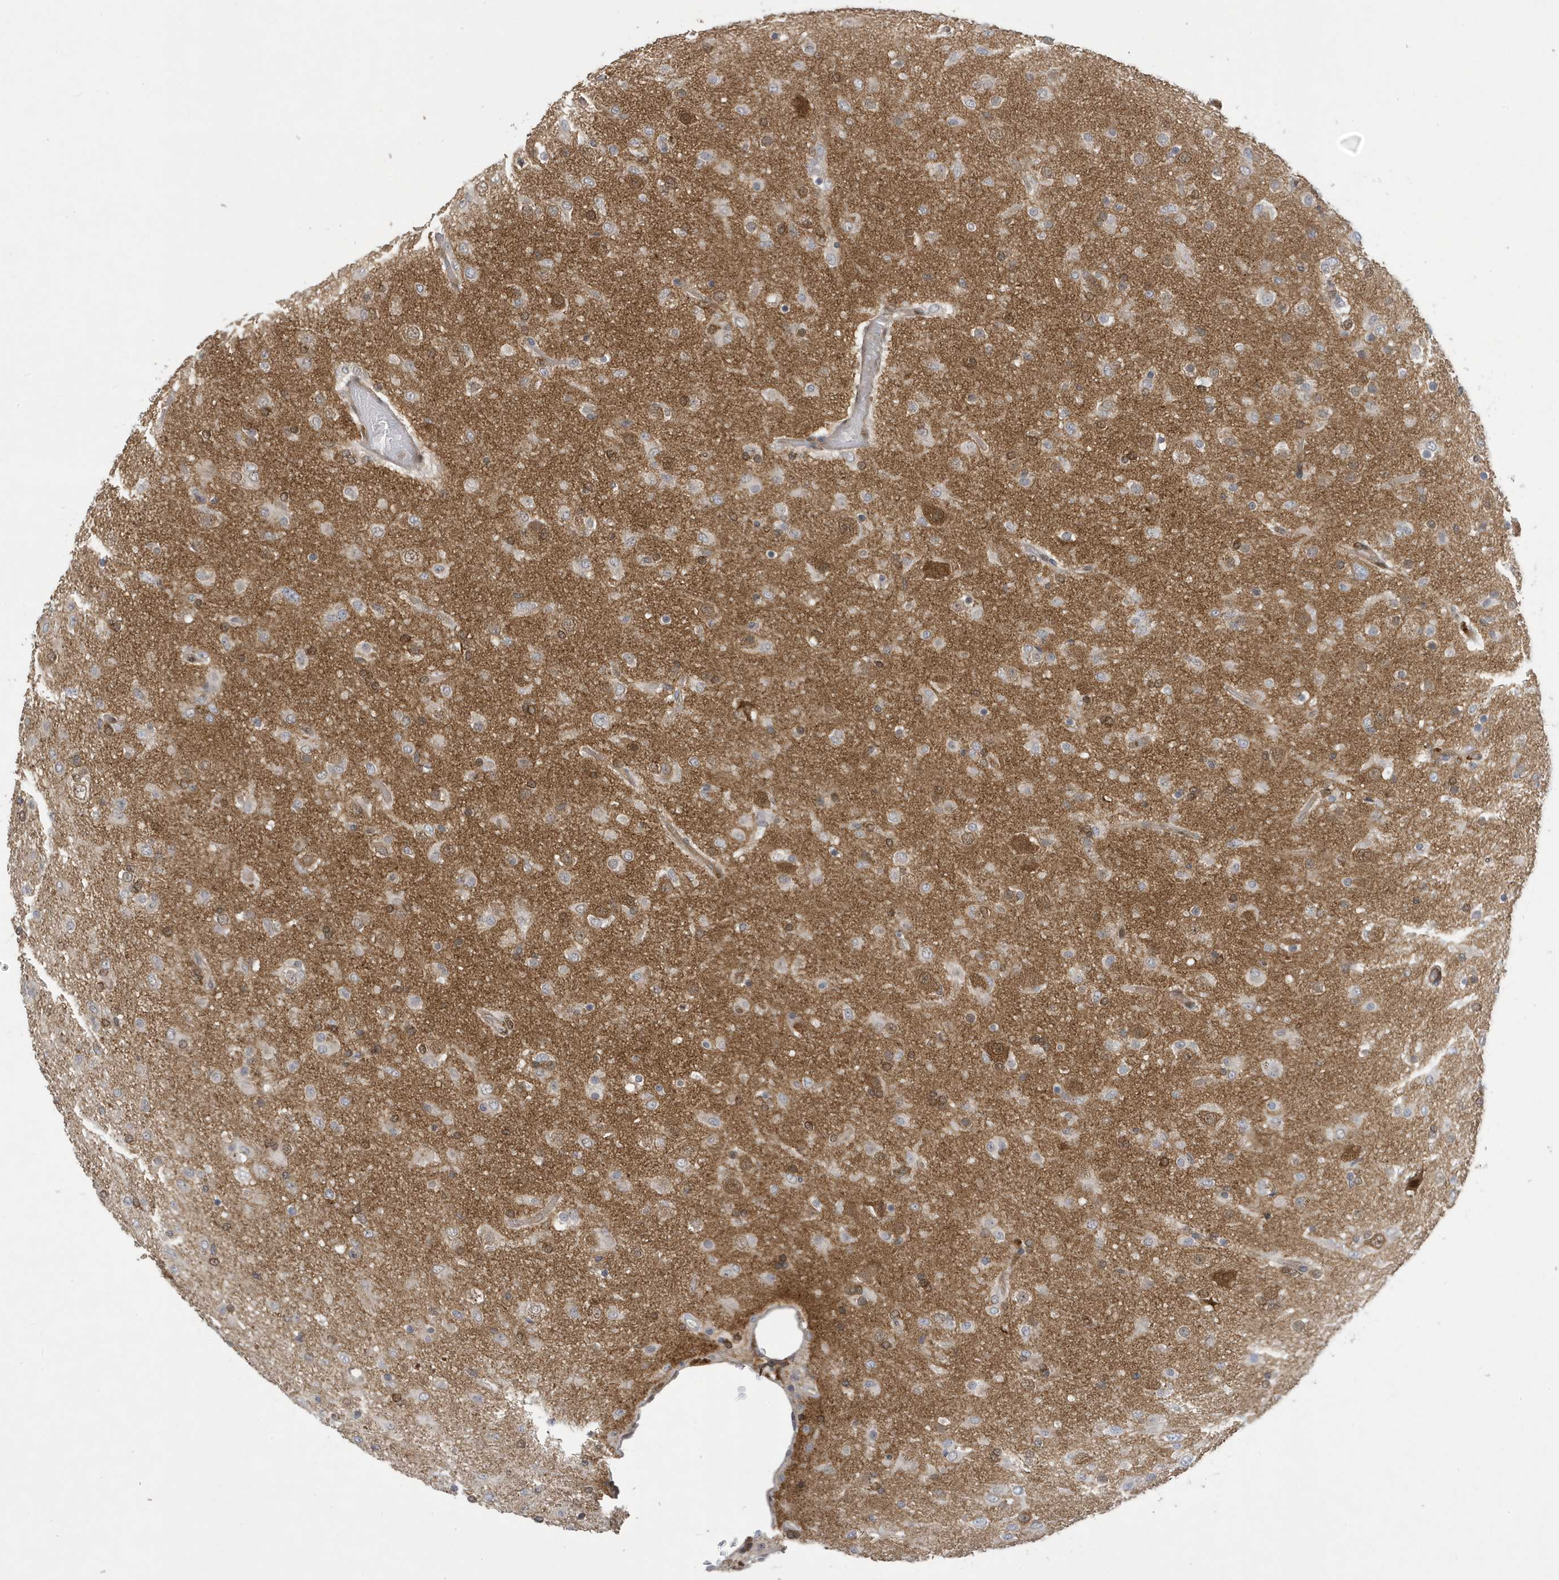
{"staining": {"intensity": "negative", "quantity": "none", "location": "none"}, "tissue": "glioma", "cell_type": "Tumor cells", "image_type": "cancer", "snomed": [{"axis": "morphology", "description": "Glioma, malignant, Low grade"}, {"axis": "topography", "description": "Brain"}], "caption": "This is a photomicrograph of immunohistochemistry staining of glioma, which shows no staining in tumor cells.", "gene": "NCOA7", "patient": {"sex": "male", "age": 65}}